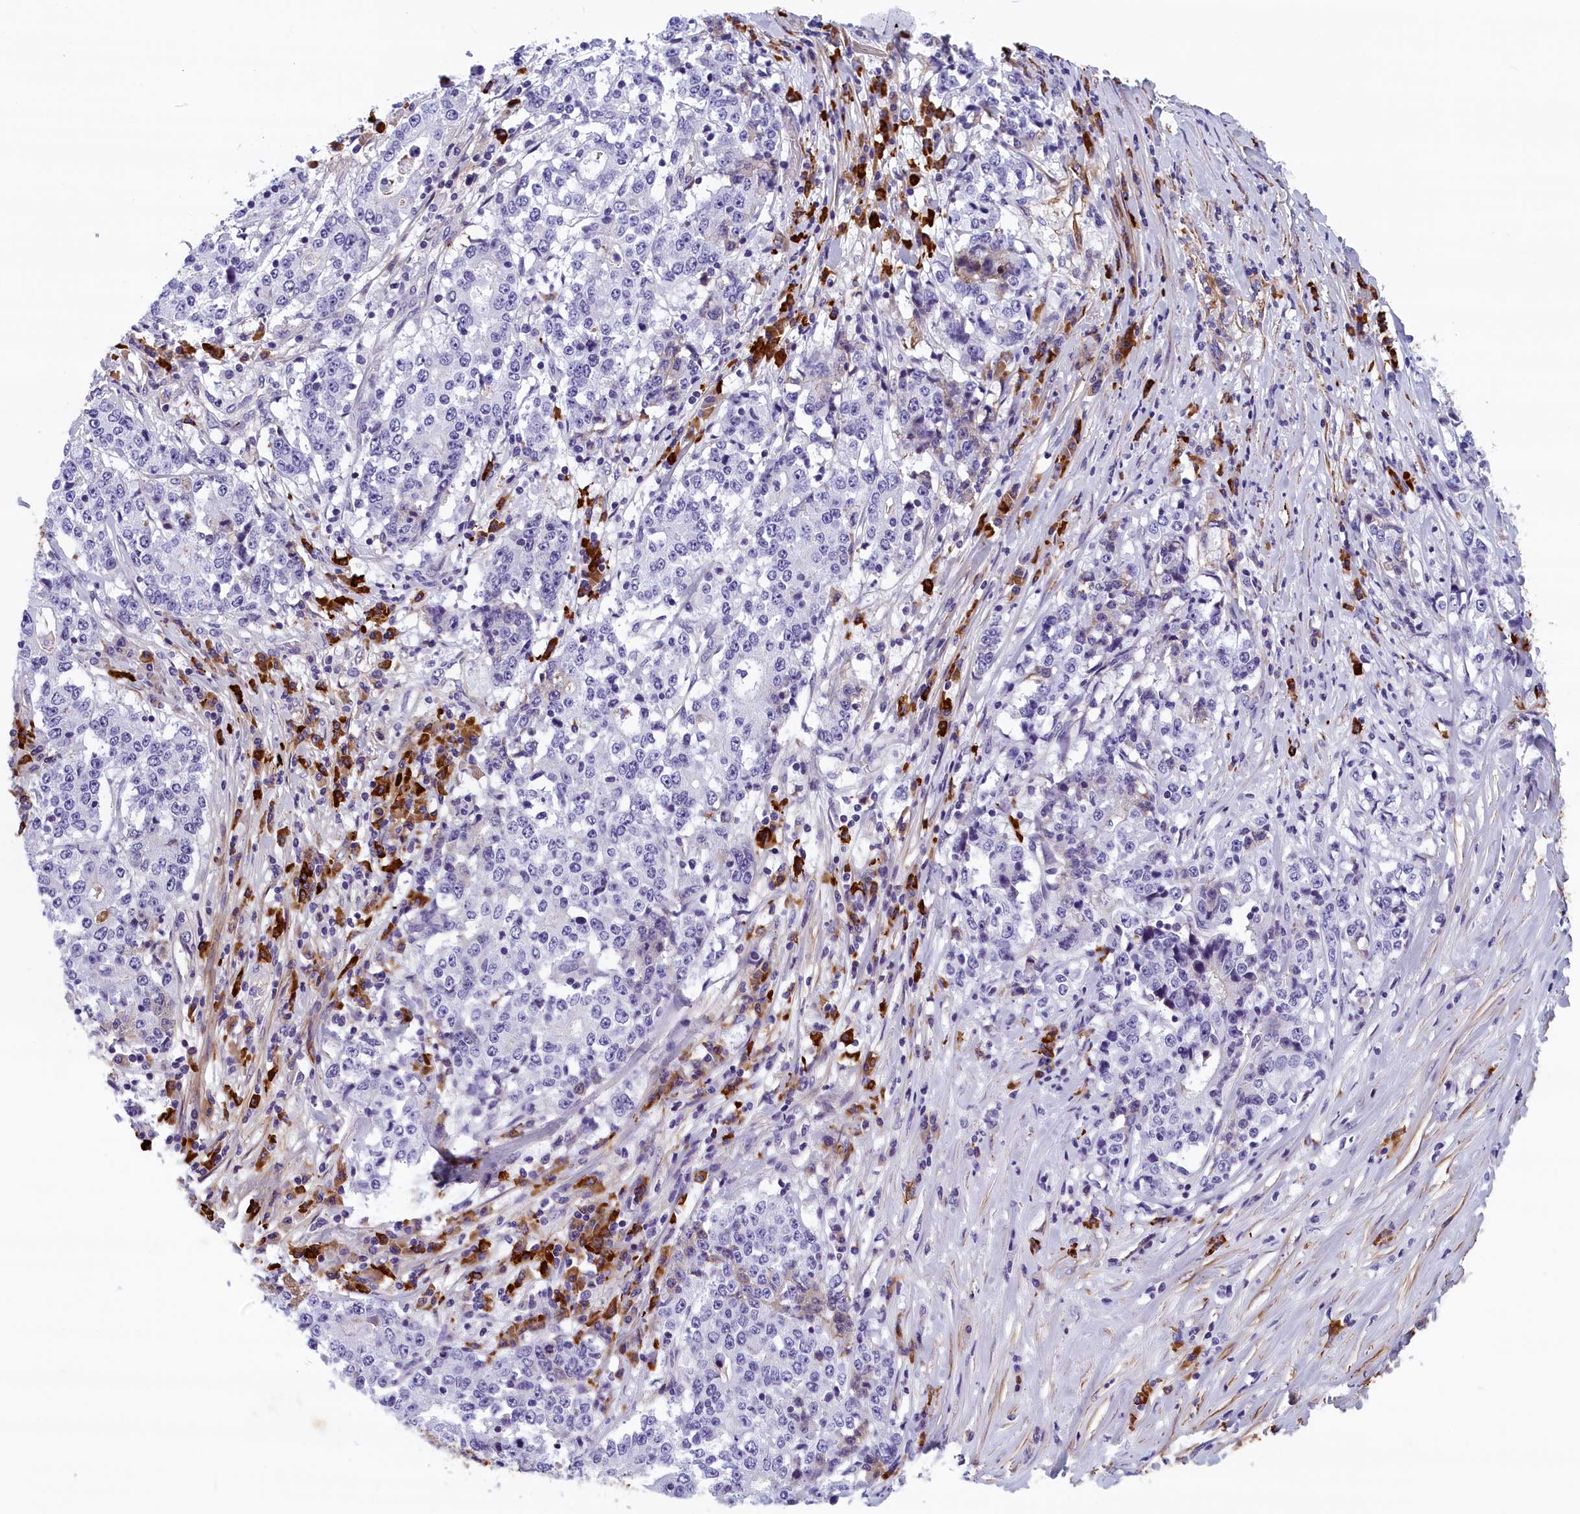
{"staining": {"intensity": "negative", "quantity": "none", "location": "none"}, "tissue": "stomach cancer", "cell_type": "Tumor cells", "image_type": "cancer", "snomed": [{"axis": "morphology", "description": "Adenocarcinoma, NOS"}, {"axis": "topography", "description": "Stomach"}], "caption": "High power microscopy histopathology image of an immunohistochemistry image of stomach cancer, revealing no significant positivity in tumor cells.", "gene": "BCL2L13", "patient": {"sex": "male", "age": 59}}